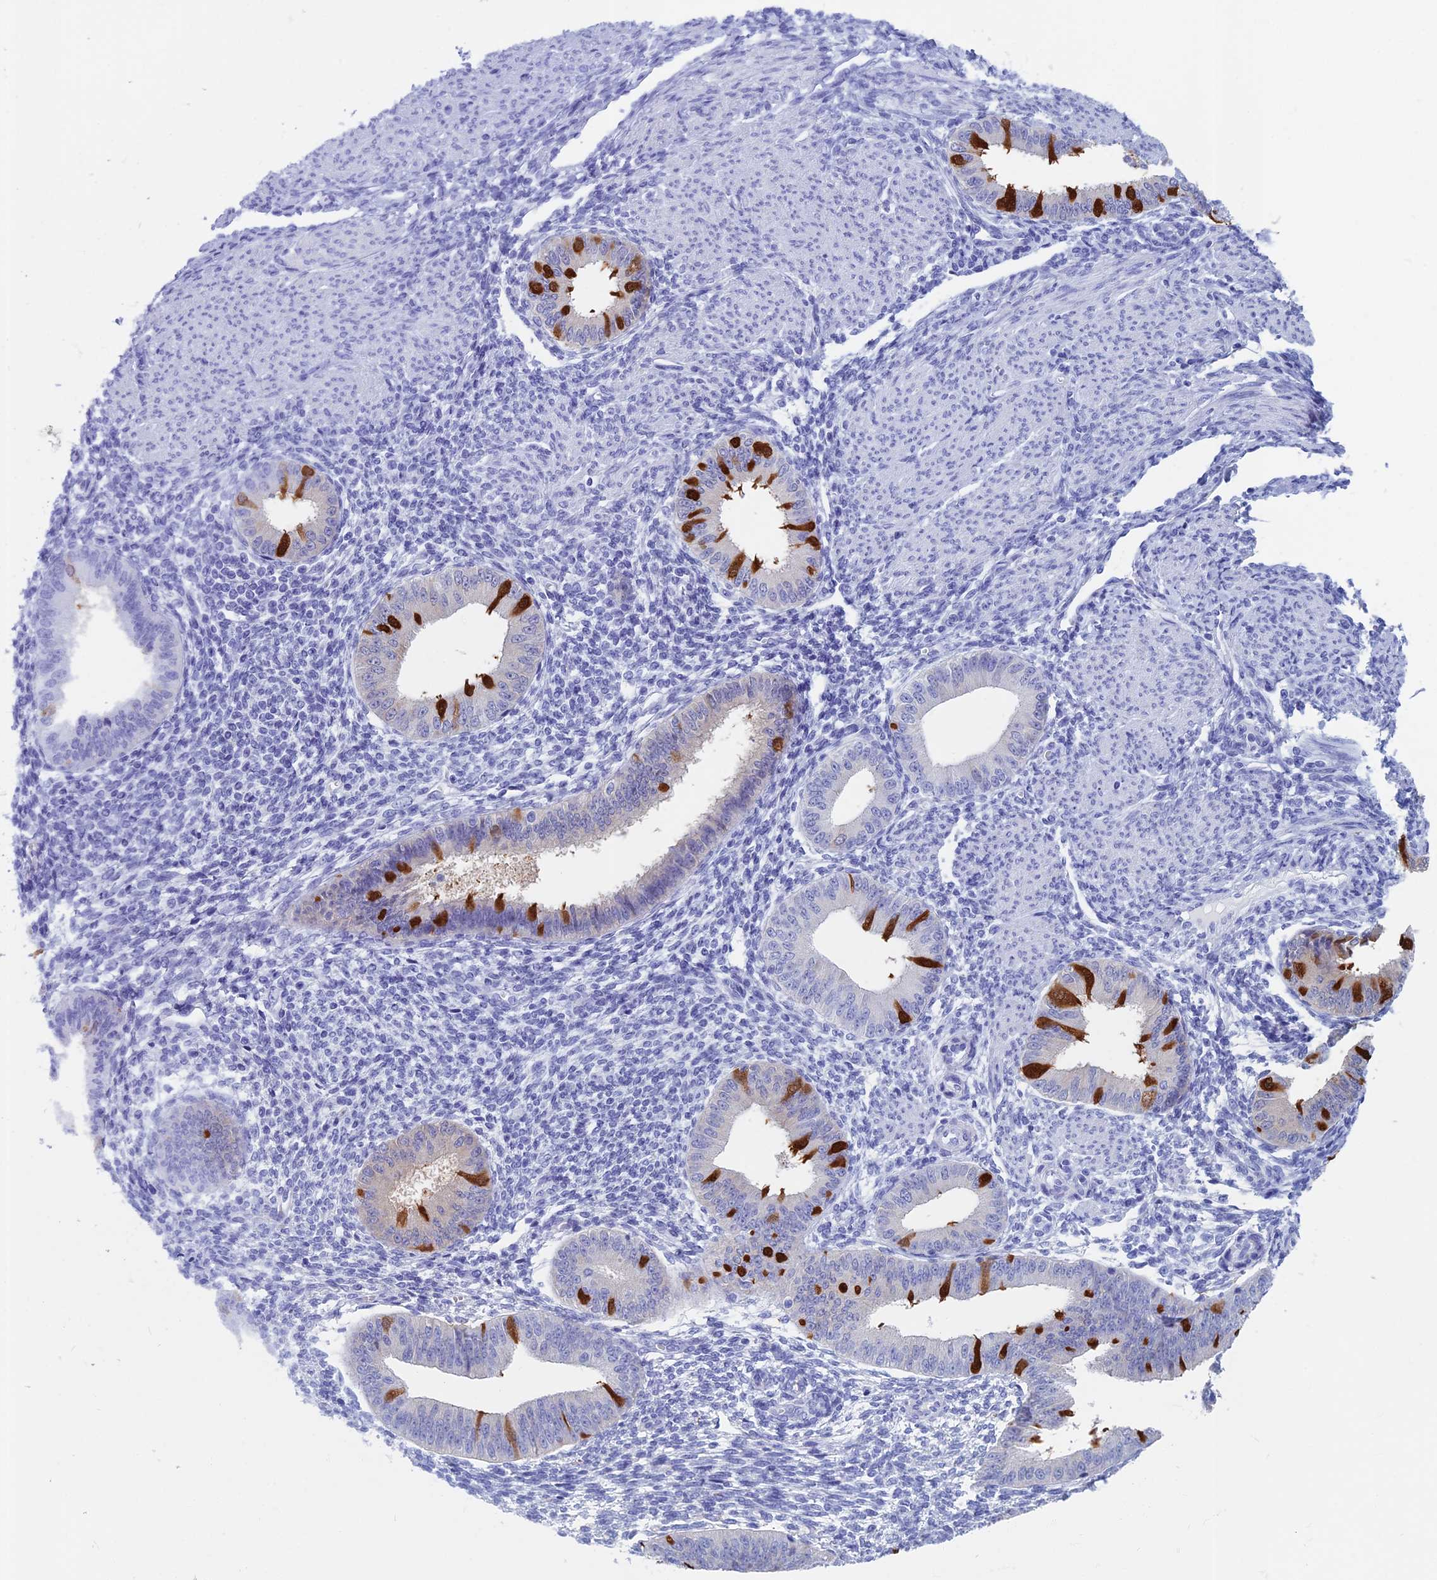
{"staining": {"intensity": "negative", "quantity": "none", "location": "none"}, "tissue": "endometrium", "cell_type": "Cells in endometrial stroma", "image_type": "normal", "snomed": [{"axis": "morphology", "description": "Normal tissue, NOS"}, {"axis": "topography", "description": "Uterus"}, {"axis": "topography", "description": "Endometrium"}], "caption": "DAB (3,3'-diaminobenzidine) immunohistochemical staining of normal human endometrium shows no significant expression in cells in endometrial stroma.", "gene": "CAPS", "patient": {"sex": "female", "age": 48}}